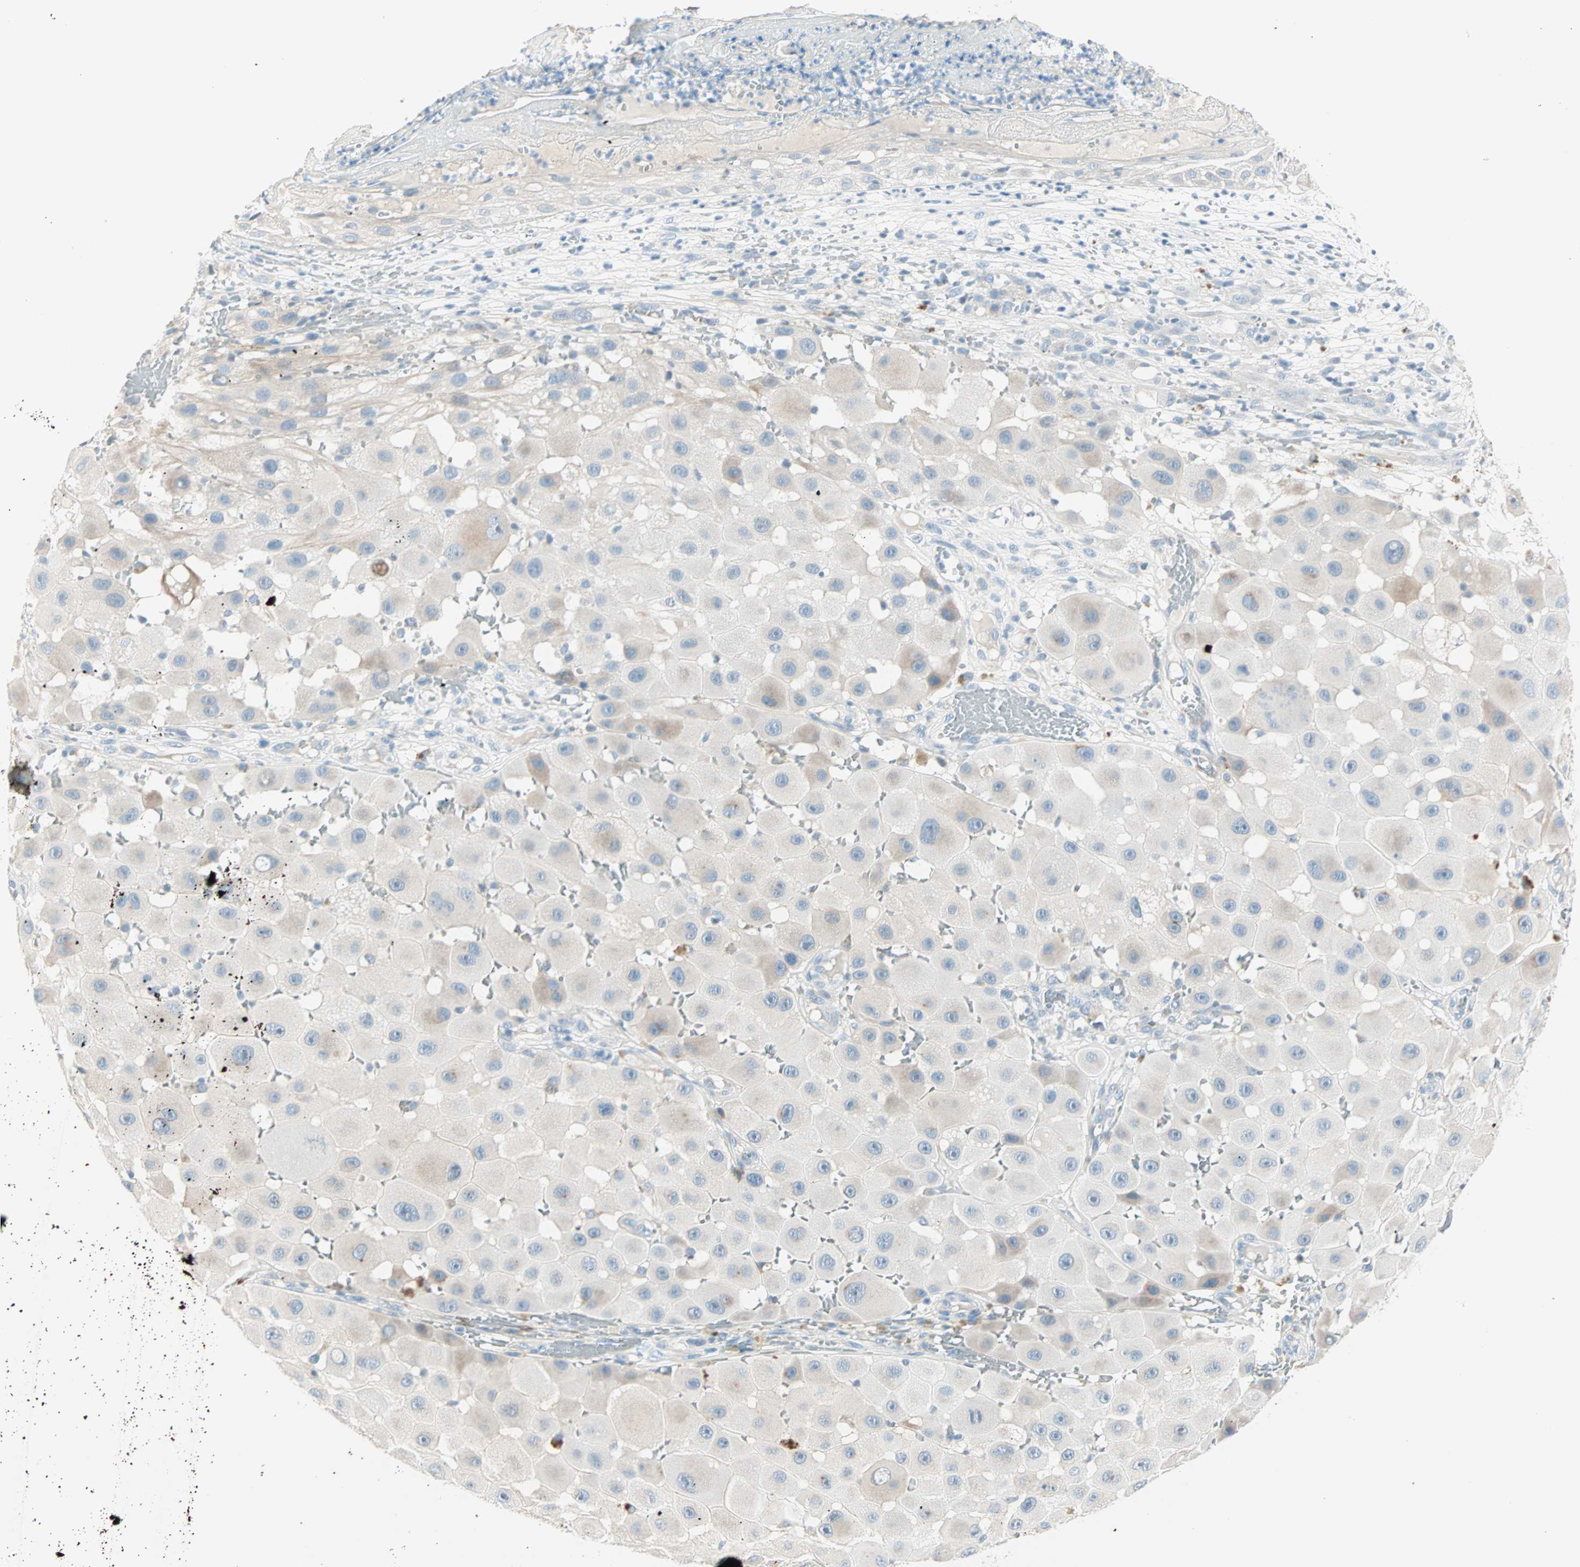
{"staining": {"intensity": "weak", "quantity": "<25%", "location": "cytoplasmic/membranous"}, "tissue": "melanoma", "cell_type": "Tumor cells", "image_type": "cancer", "snomed": [{"axis": "morphology", "description": "Malignant melanoma, NOS"}, {"axis": "topography", "description": "Skin"}], "caption": "IHC histopathology image of human malignant melanoma stained for a protein (brown), which exhibits no positivity in tumor cells.", "gene": "SULT1C2", "patient": {"sex": "female", "age": 81}}